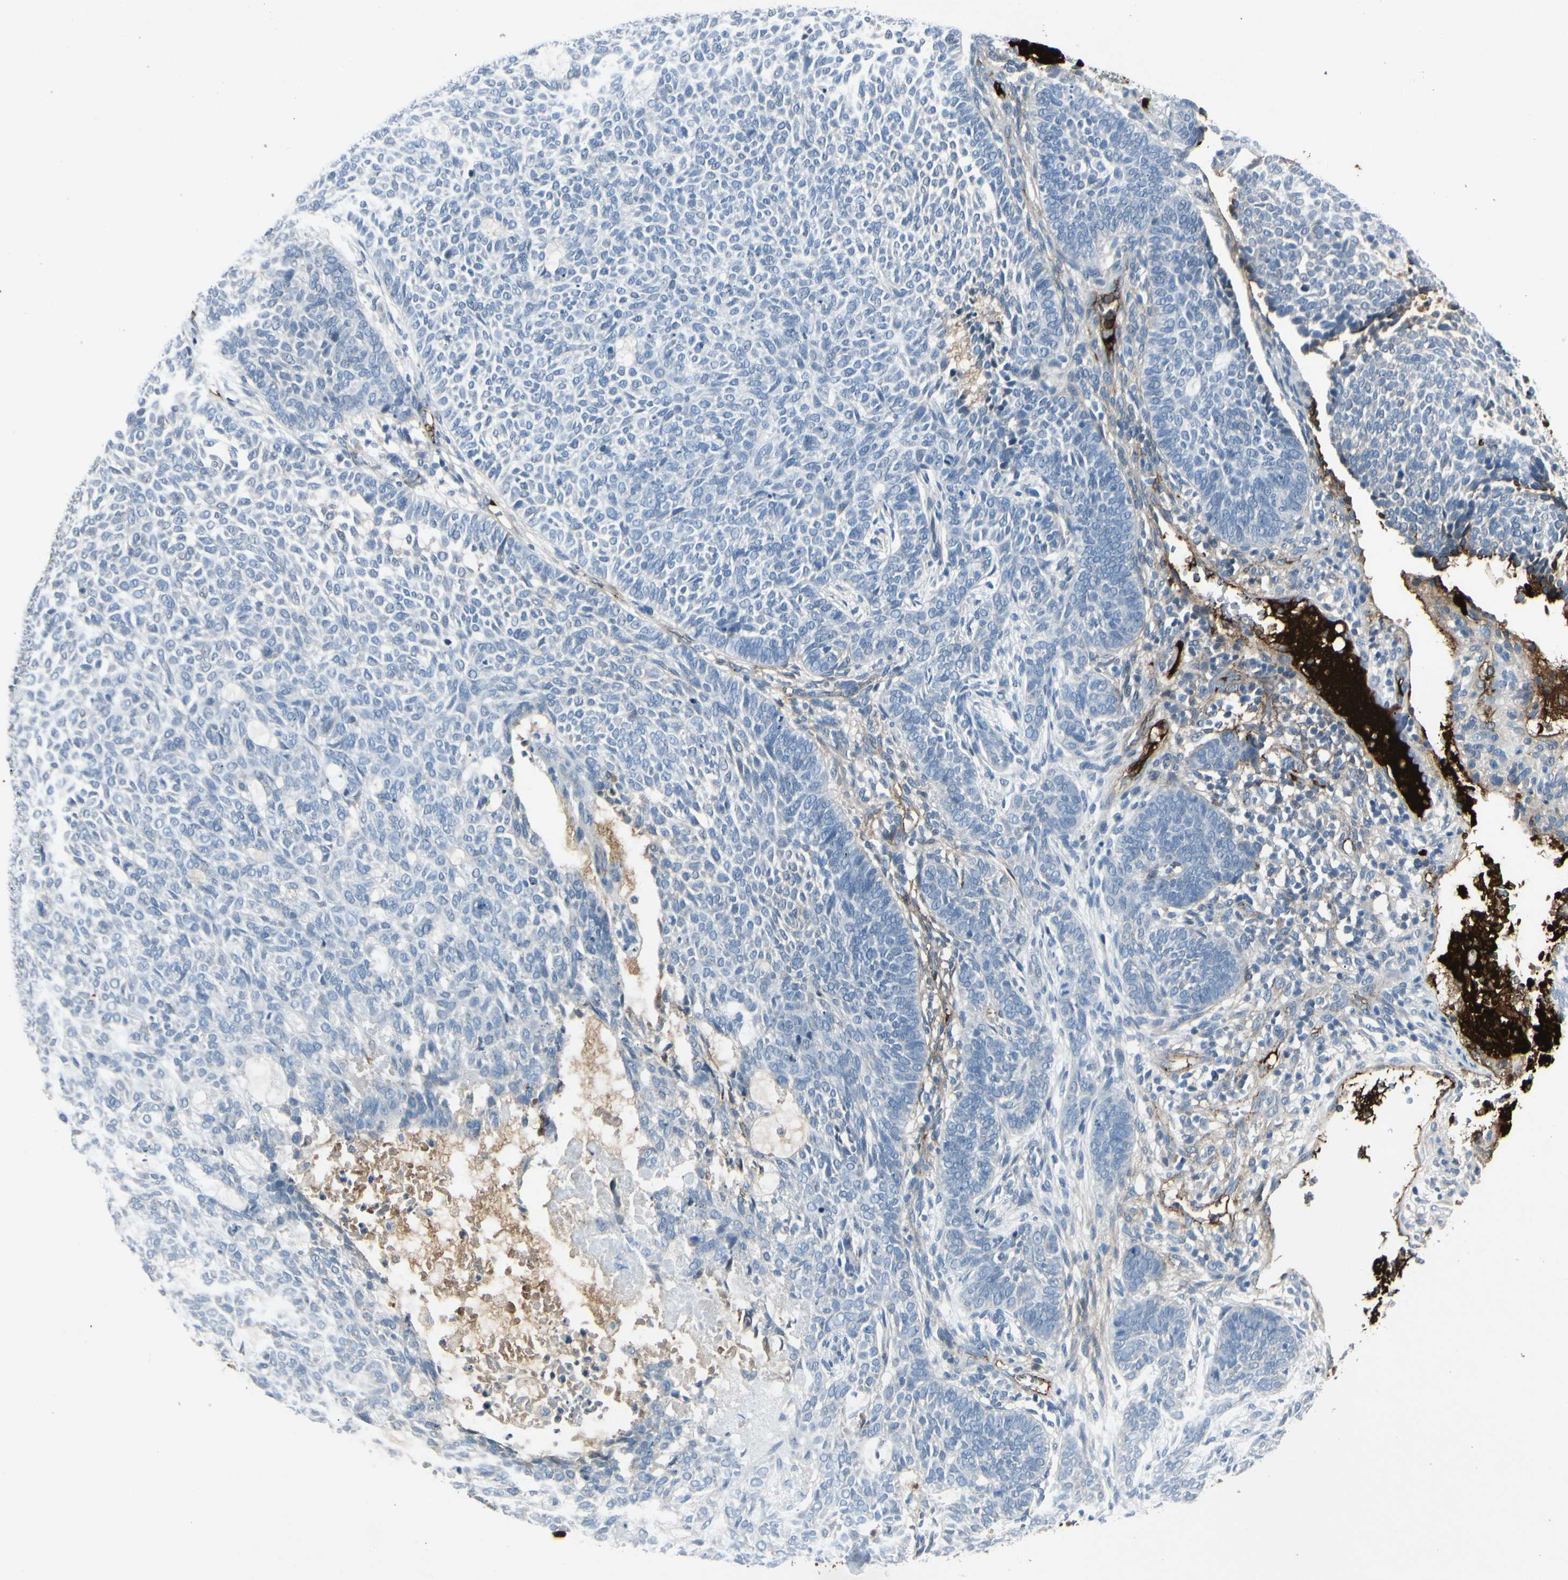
{"staining": {"intensity": "negative", "quantity": "none", "location": "none"}, "tissue": "skin cancer", "cell_type": "Tumor cells", "image_type": "cancer", "snomed": [{"axis": "morphology", "description": "Basal cell carcinoma"}, {"axis": "topography", "description": "Skin"}], "caption": "Immunohistochemistry (IHC) photomicrograph of neoplastic tissue: skin cancer stained with DAB (3,3'-diaminobenzidine) exhibits no significant protein positivity in tumor cells.", "gene": "IGHM", "patient": {"sex": "male", "age": 87}}